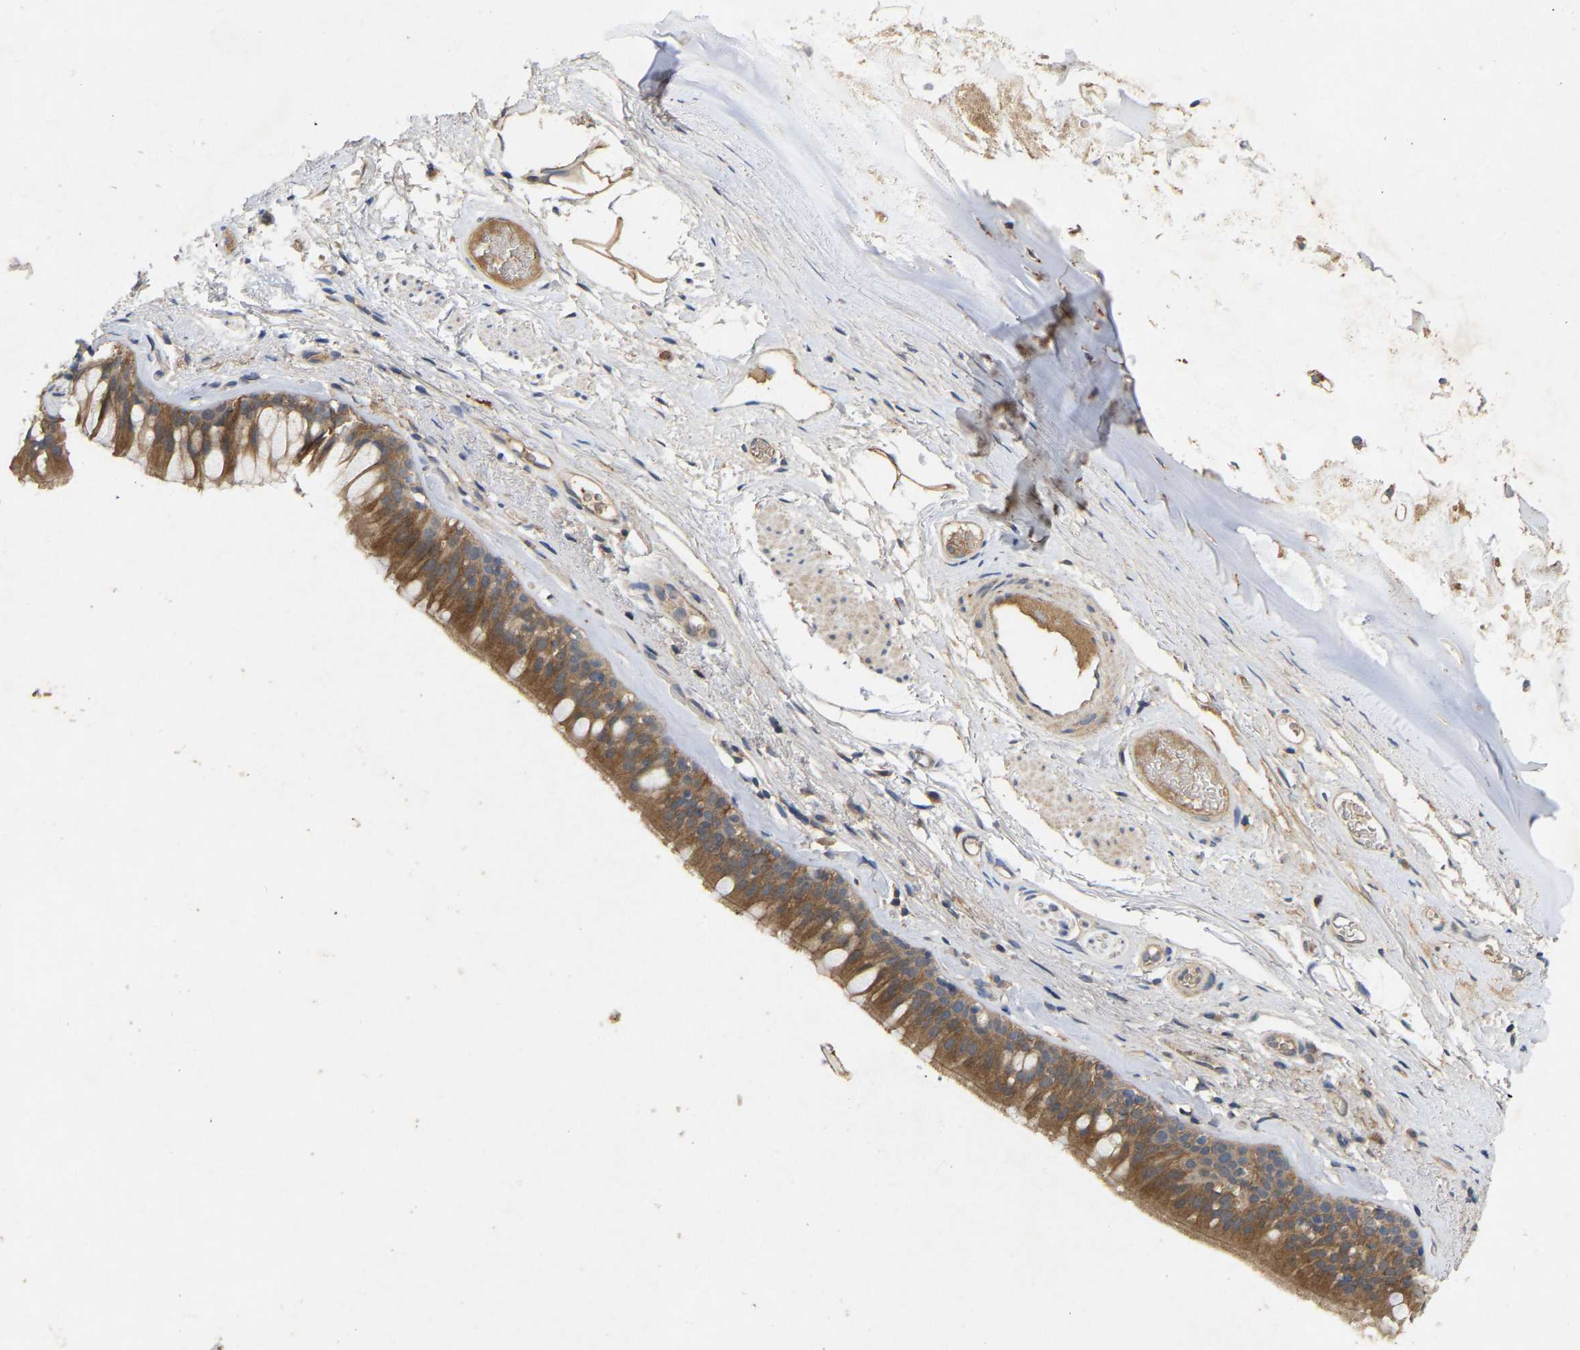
{"staining": {"intensity": "moderate", "quantity": ">75%", "location": "cytoplasmic/membranous"}, "tissue": "bronchus", "cell_type": "Respiratory epithelial cells", "image_type": "normal", "snomed": [{"axis": "morphology", "description": "Normal tissue, NOS"}, {"axis": "topography", "description": "Cartilage tissue"}, {"axis": "topography", "description": "Bronchus"}], "caption": "Respiratory epithelial cells demonstrate medium levels of moderate cytoplasmic/membranous expression in approximately >75% of cells in benign human bronchus. Nuclei are stained in blue.", "gene": "LPAR2", "patient": {"sex": "female", "age": 53}}